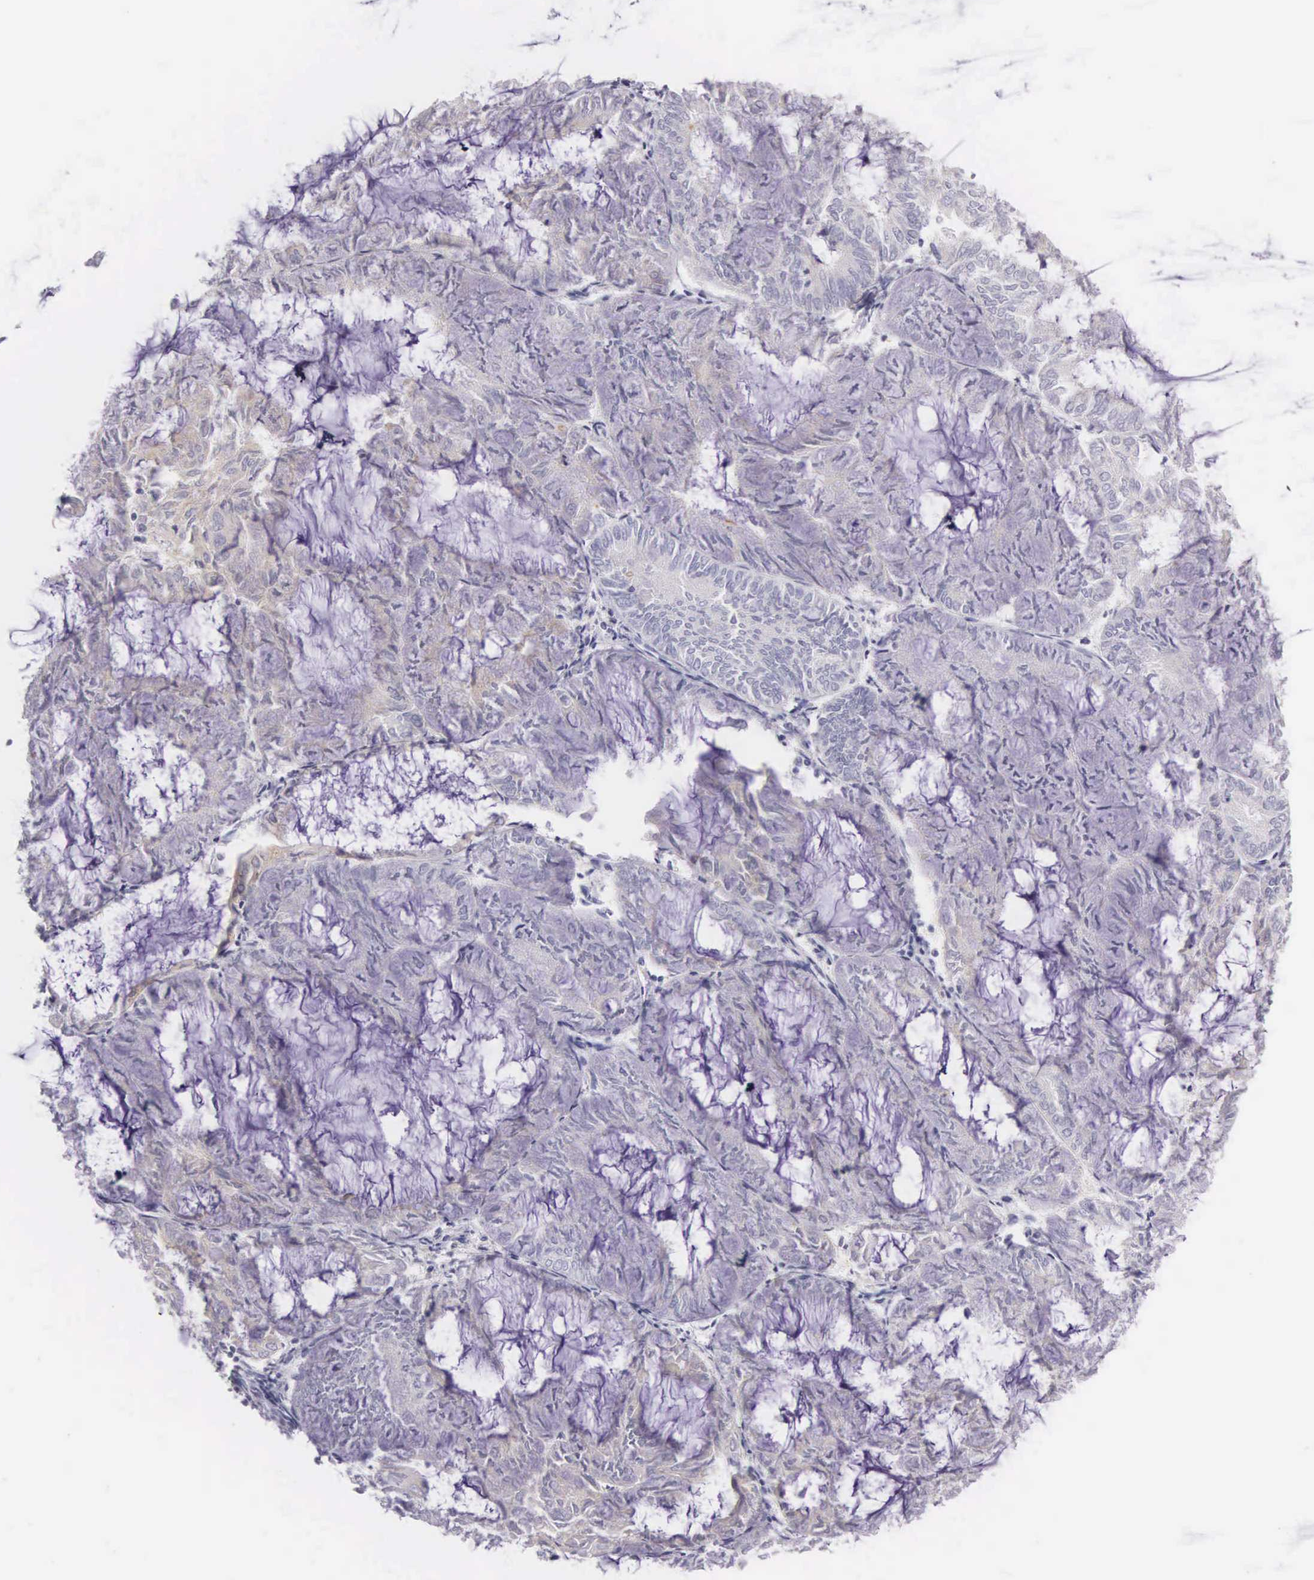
{"staining": {"intensity": "negative", "quantity": "none", "location": "none"}, "tissue": "endometrial cancer", "cell_type": "Tumor cells", "image_type": "cancer", "snomed": [{"axis": "morphology", "description": "Adenocarcinoma, NOS"}, {"axis": "topography", "description": "Endometrium"}], "caption": "Protein analysis of endometrial cancer (adenocarcinoma) exhibits no significant staining in tumor cells.", "gene": "OSBPL3", "patient": {"sex": "female", "age": 59}}